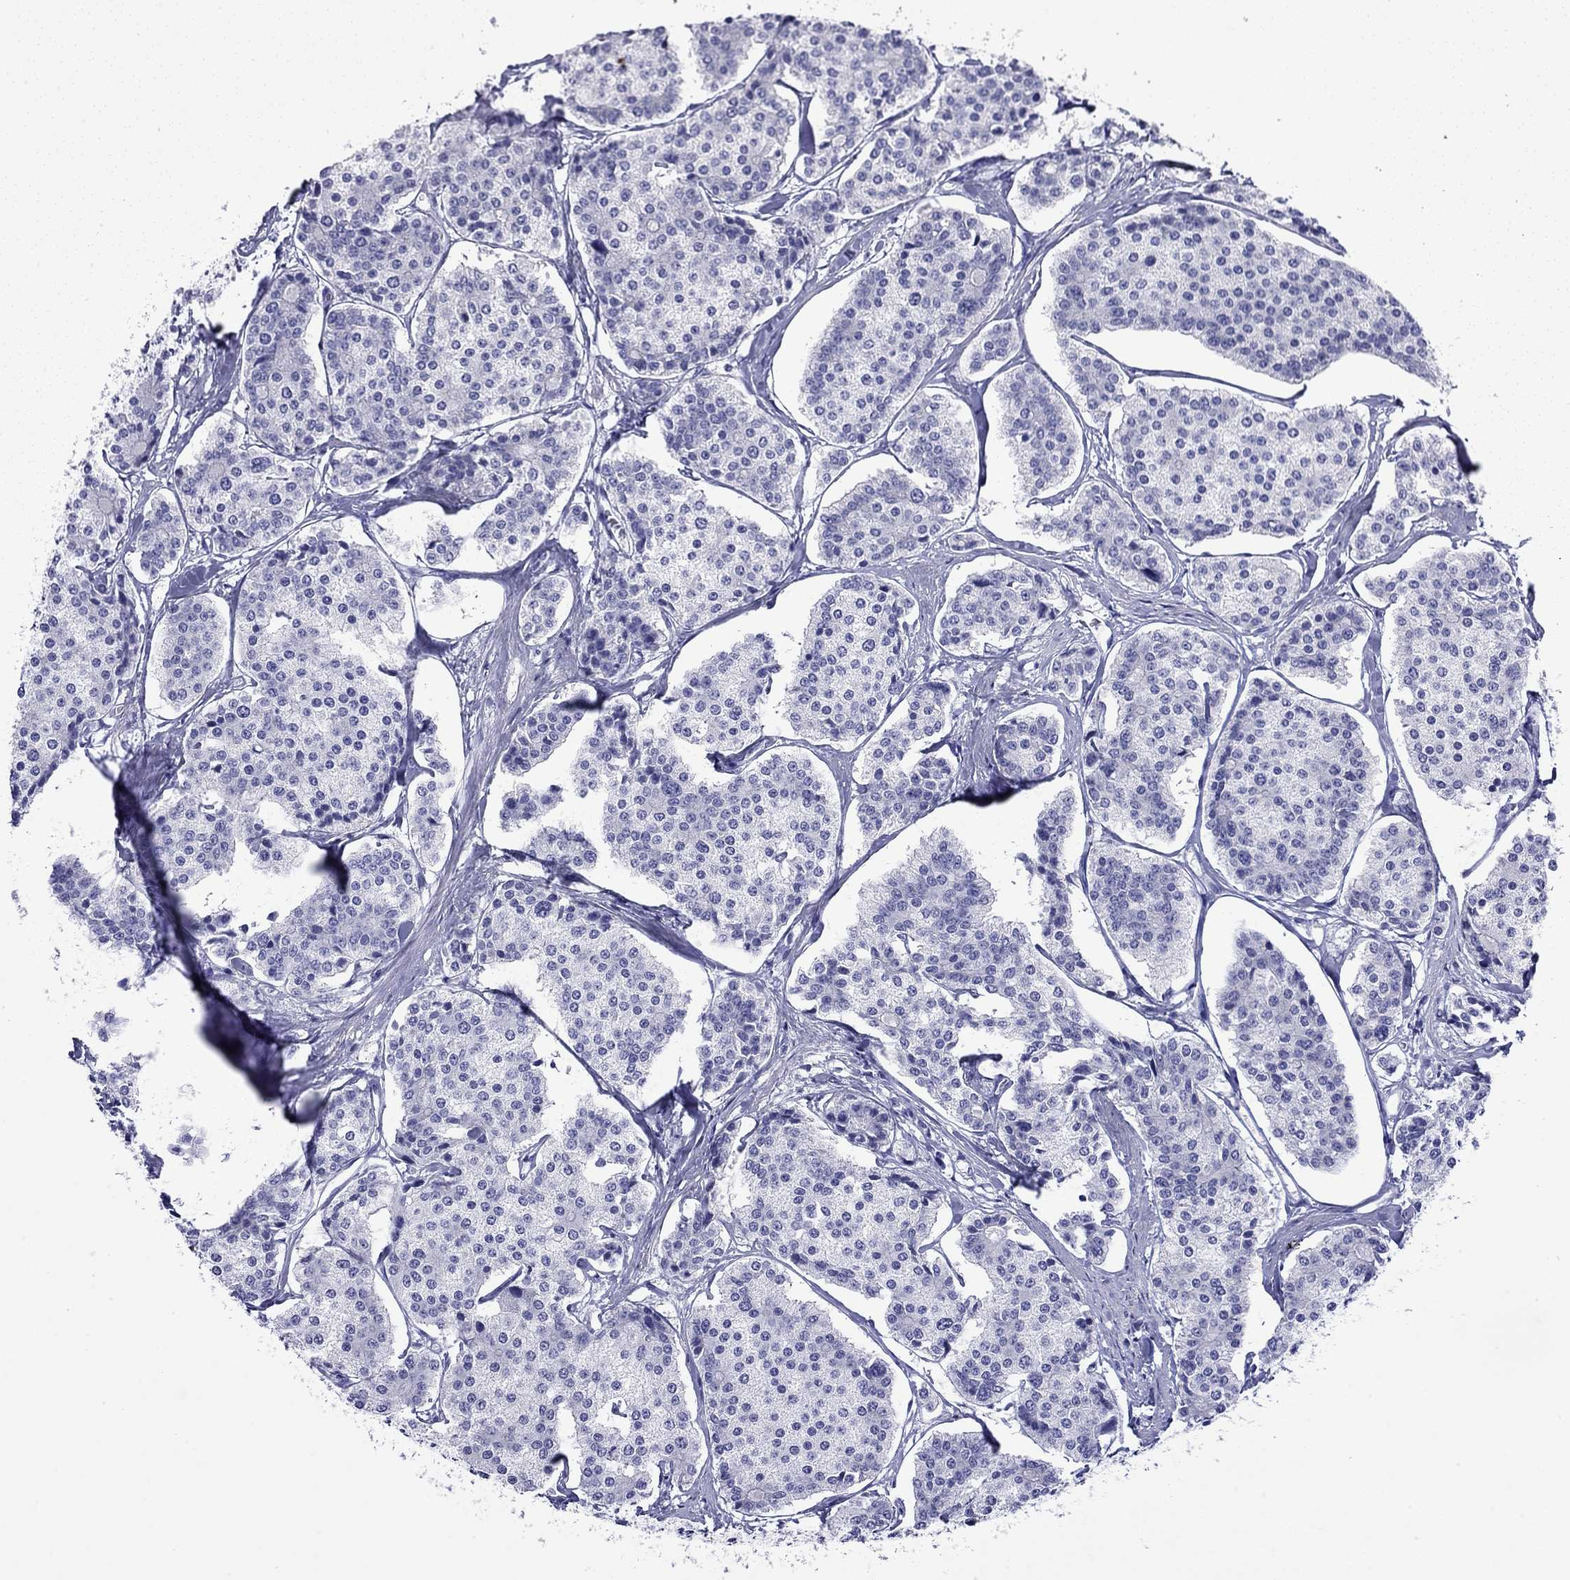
{"staining": {"intensity": "negative", "quantity": "none", "location": "none"}, "tissue": "carcinoid", "cell_type": "Tumor cells", "image_type": "cancer", "snomed": [{"axis": "morphology", "description": "Carcinoid, malignant, NOS"}, {"axis": "topography", "description": "Small intestine"}], "caption": "A high-resolution histopathology image shows IHC staining of malignant carcinoid, which shows no significant staining in tumor cells.", "gene": "FIGLA", "patient": {"sex": "female", "age": 65}}